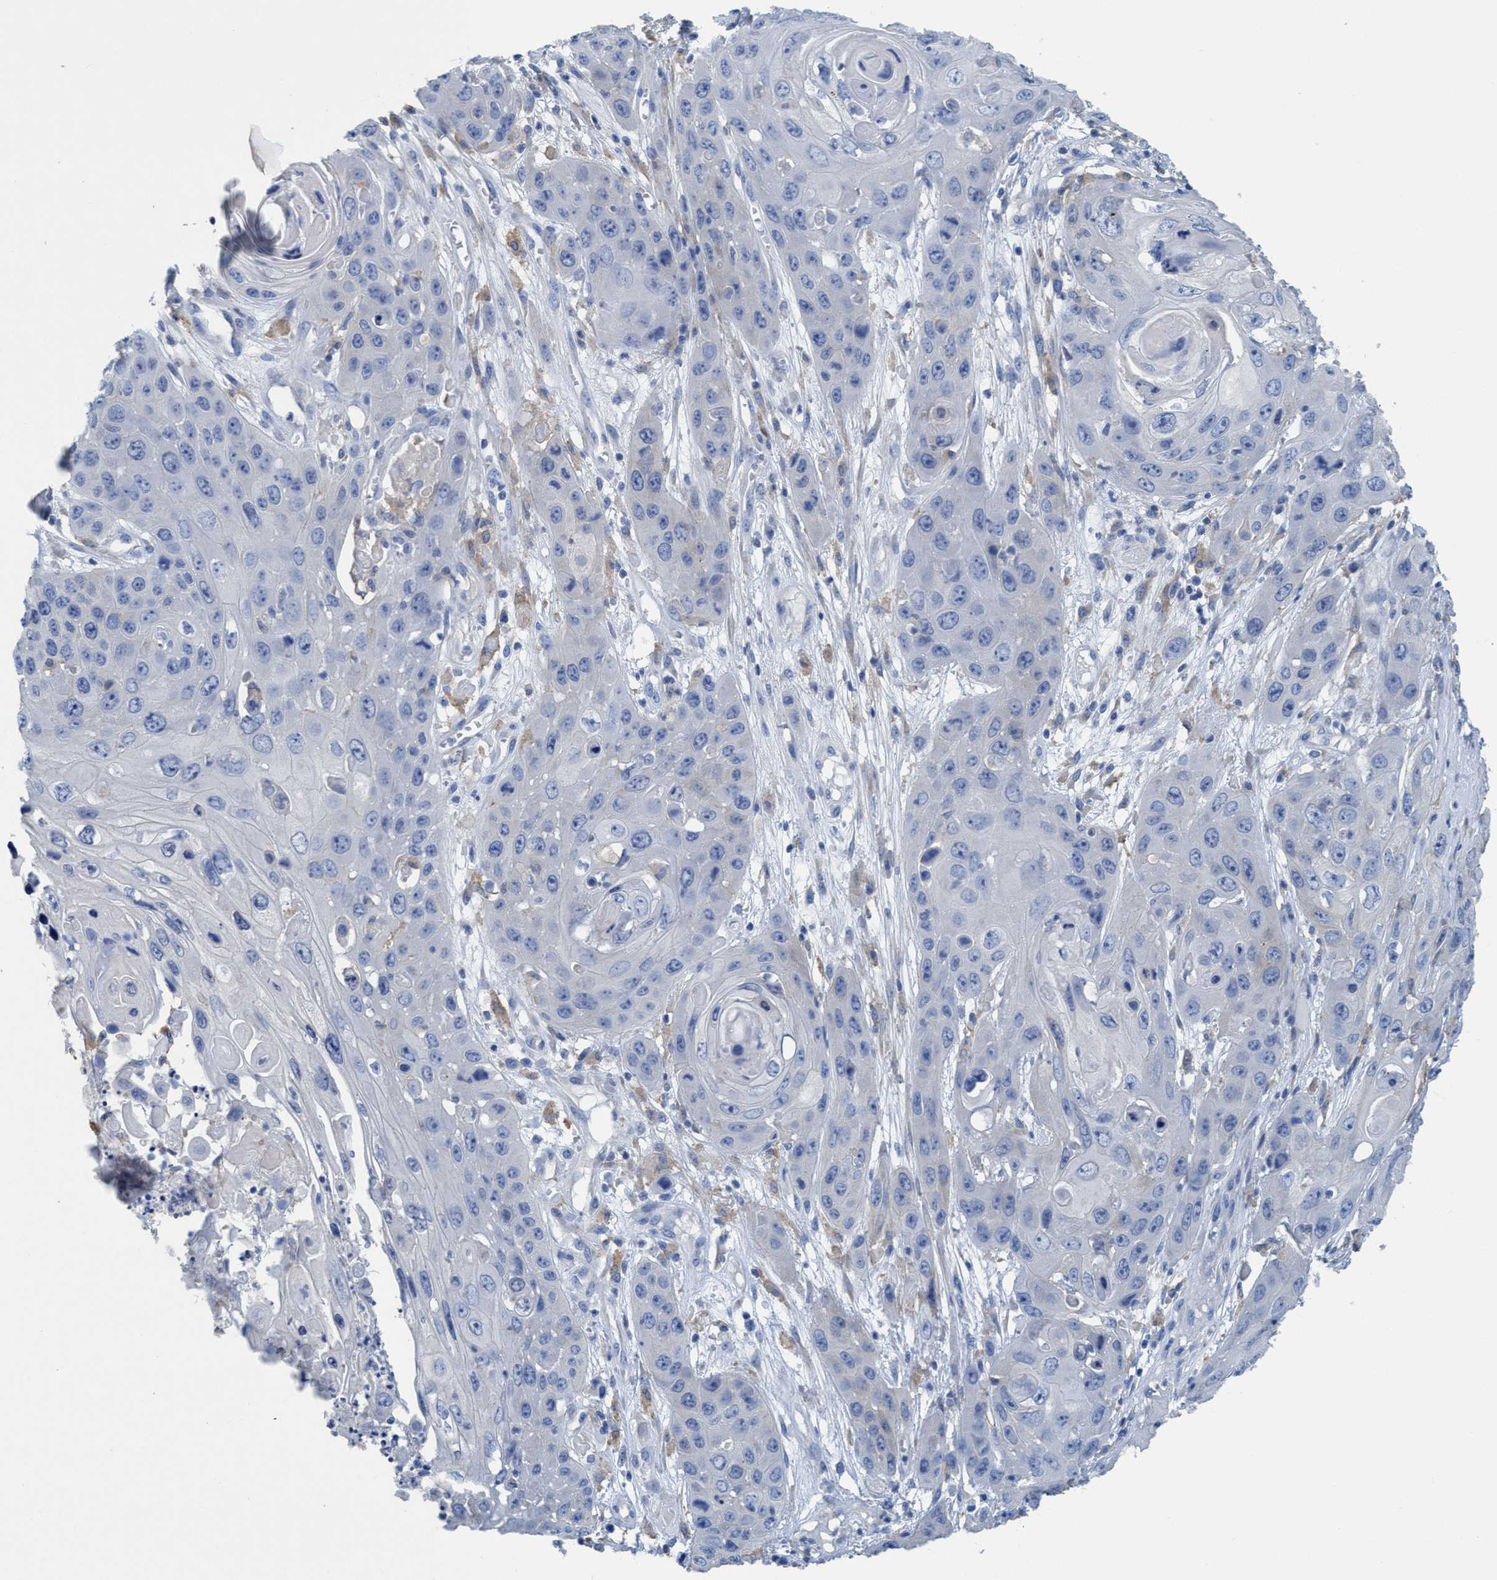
{"staining": {"intensity": "negative", "quantity": "none", "location": "none"}, "tissue": "skin cancer", "cell_type": "Tumor cells", "image_type": "cancer", "snomed": [{"axis": "morphology", "description": "Squamous cell carcinoma, NOS"}, {"axis": "topography", "description": "Skin"}], "caption": "Immunohistochemistry of skin cancer (squamous cell carcinoma) exhibits no expression in tumor cells.", "gene": "DNAI1", "patient": {"sex": "male", "age": 55}}